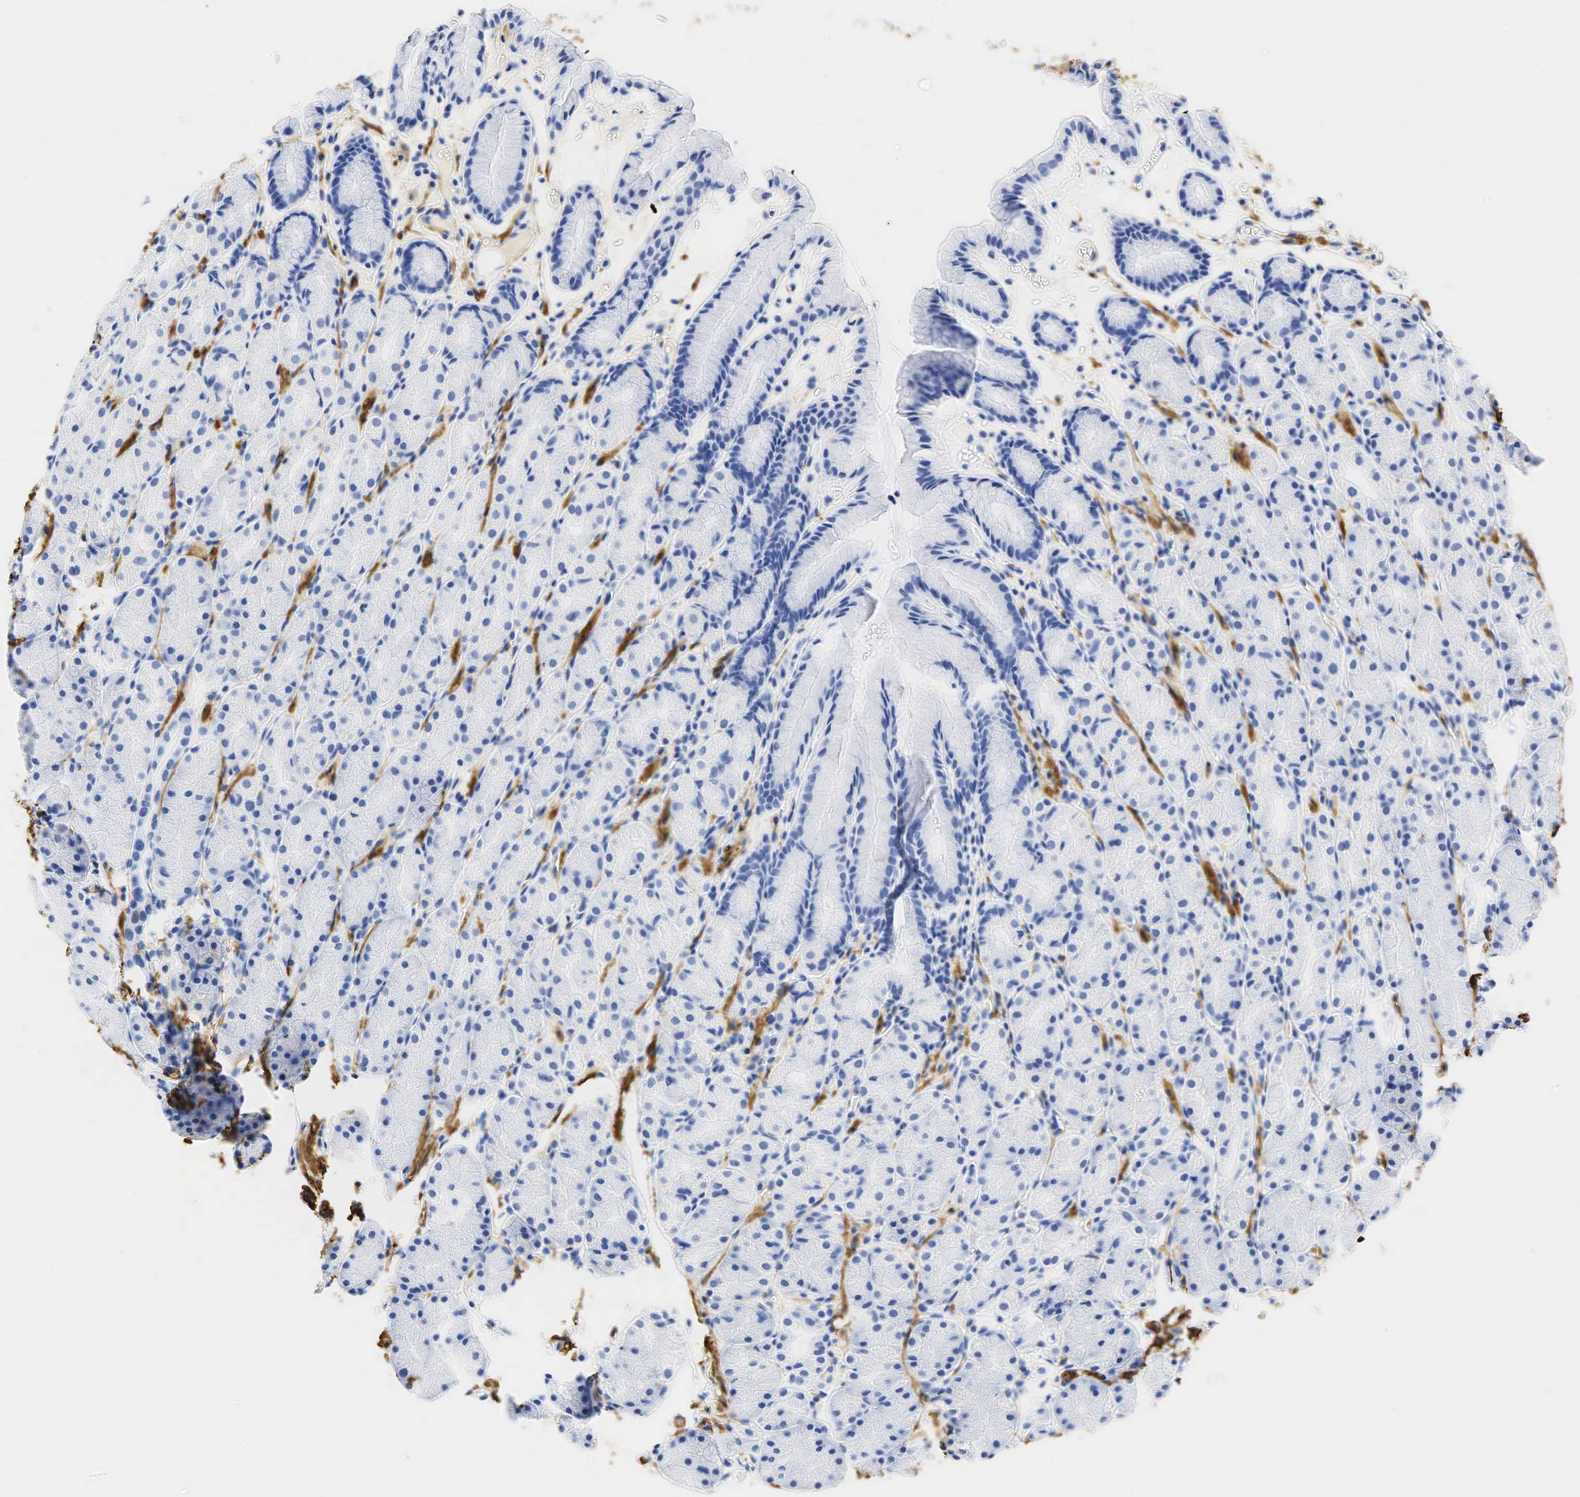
{"staining": {"intensity": "negative", "quantity": "none", "location": "none"}, "tissue": "stomach", "cell_type": "Glandular cells", "image_type": "normal", "snomed": [{"axis": "morphology", "description": "Adenocarcinoma, NOS"}, {"axis": "topography", "description": "Stomach, upper"}], "caption": "Immunohistochemistry (IHC) of benign stomach displays no staining in glandular cells. (DAB immunohistochemistry, high magnification).", "gene": "ACTA1", "patient": {"sex": "male", "age": 47}}